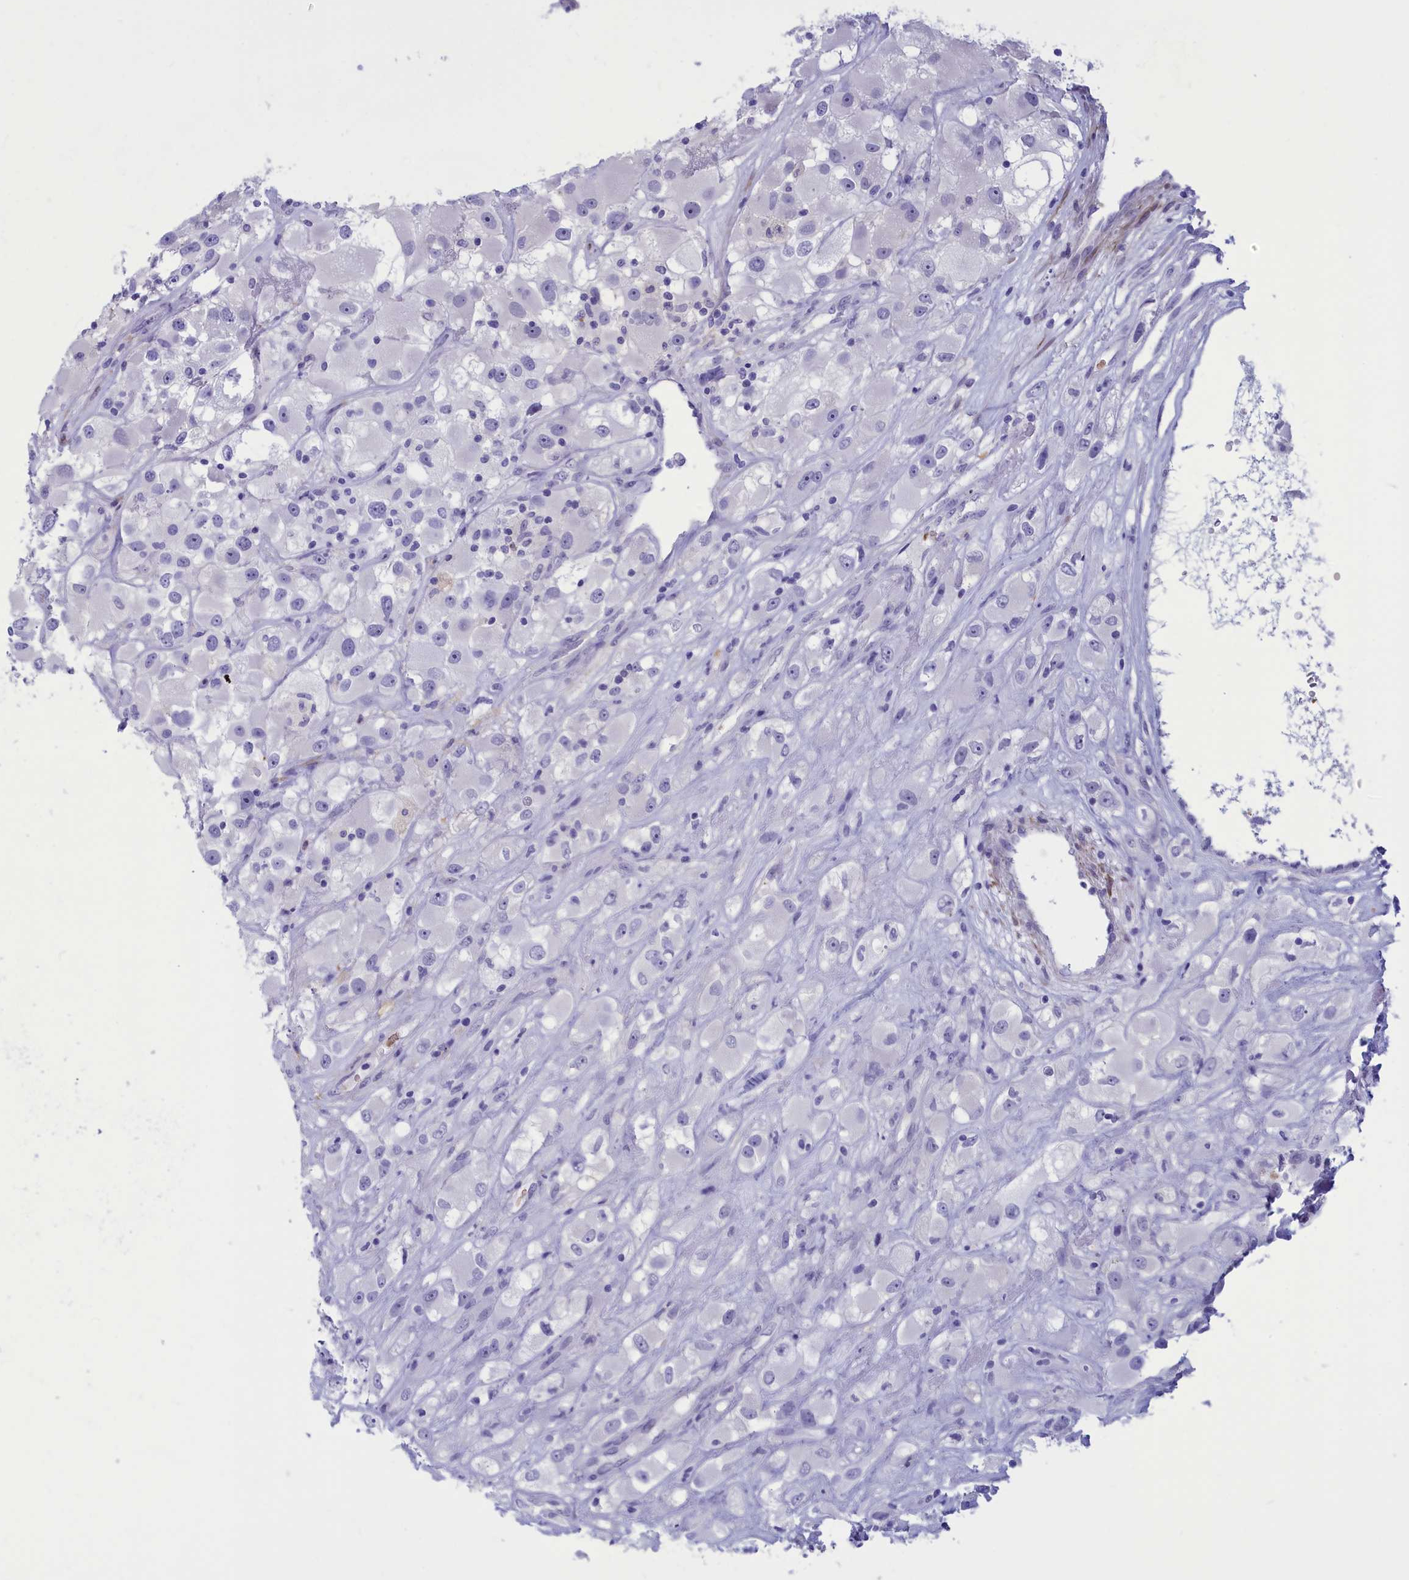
{"staining": {"intensity": "negative", "quantity": "none", "location": "none"}, "tissue": "renal cancer", "cell_type": "Tumor cells", "image_type": "cancer", "snomed": [{"axis": "morphology", "description": "Adenocarcinoma, NOS"}, {"axis": "topography", "description": "Kidney"}], "caption": "Tumor cells are negative for brown protein staining in adenocarcinoma (renal). (Brightfield microscopy of DAB immunohistochemistry at high magnification).", "gene": "GAPDHS", "patient": {"sex": "female", "age": 52}}